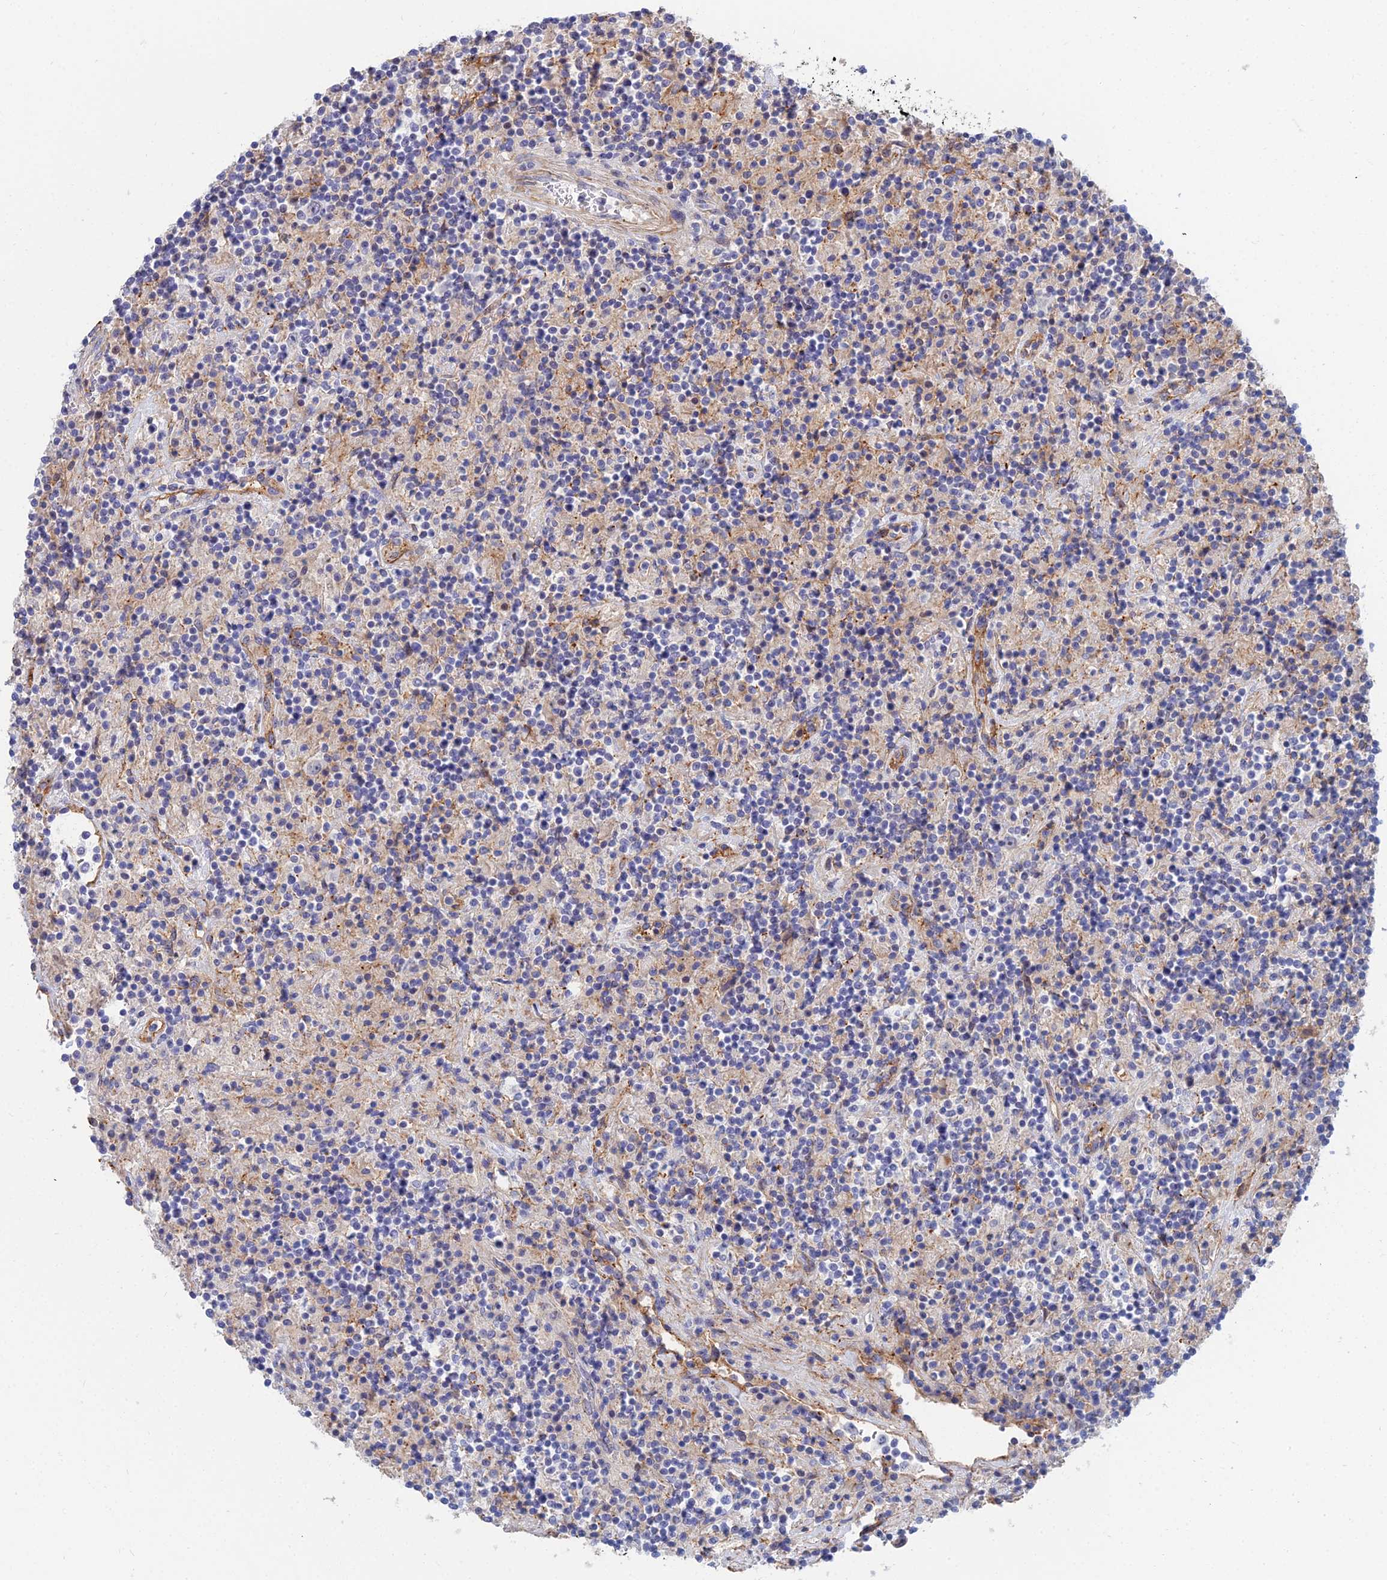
{"staining": {"intensity": "negative", "quantity": "none", "location": "none"}, "tissue": "lymphoma", "cell_type": "Tumor cells", "image_type": "cancer", "snomed": [{"axis": "morphology", "description": "Hodgkin's disease, NOS"}, {"axis": "topography", "description": "Lymph node"}], "caption": "Immunohistochemistry (IHC) of human Hodgkin's disease shows no expression in tumor cells.", "gene": "TRIM43B", "patient": {"sex": "male", "age": 70}}